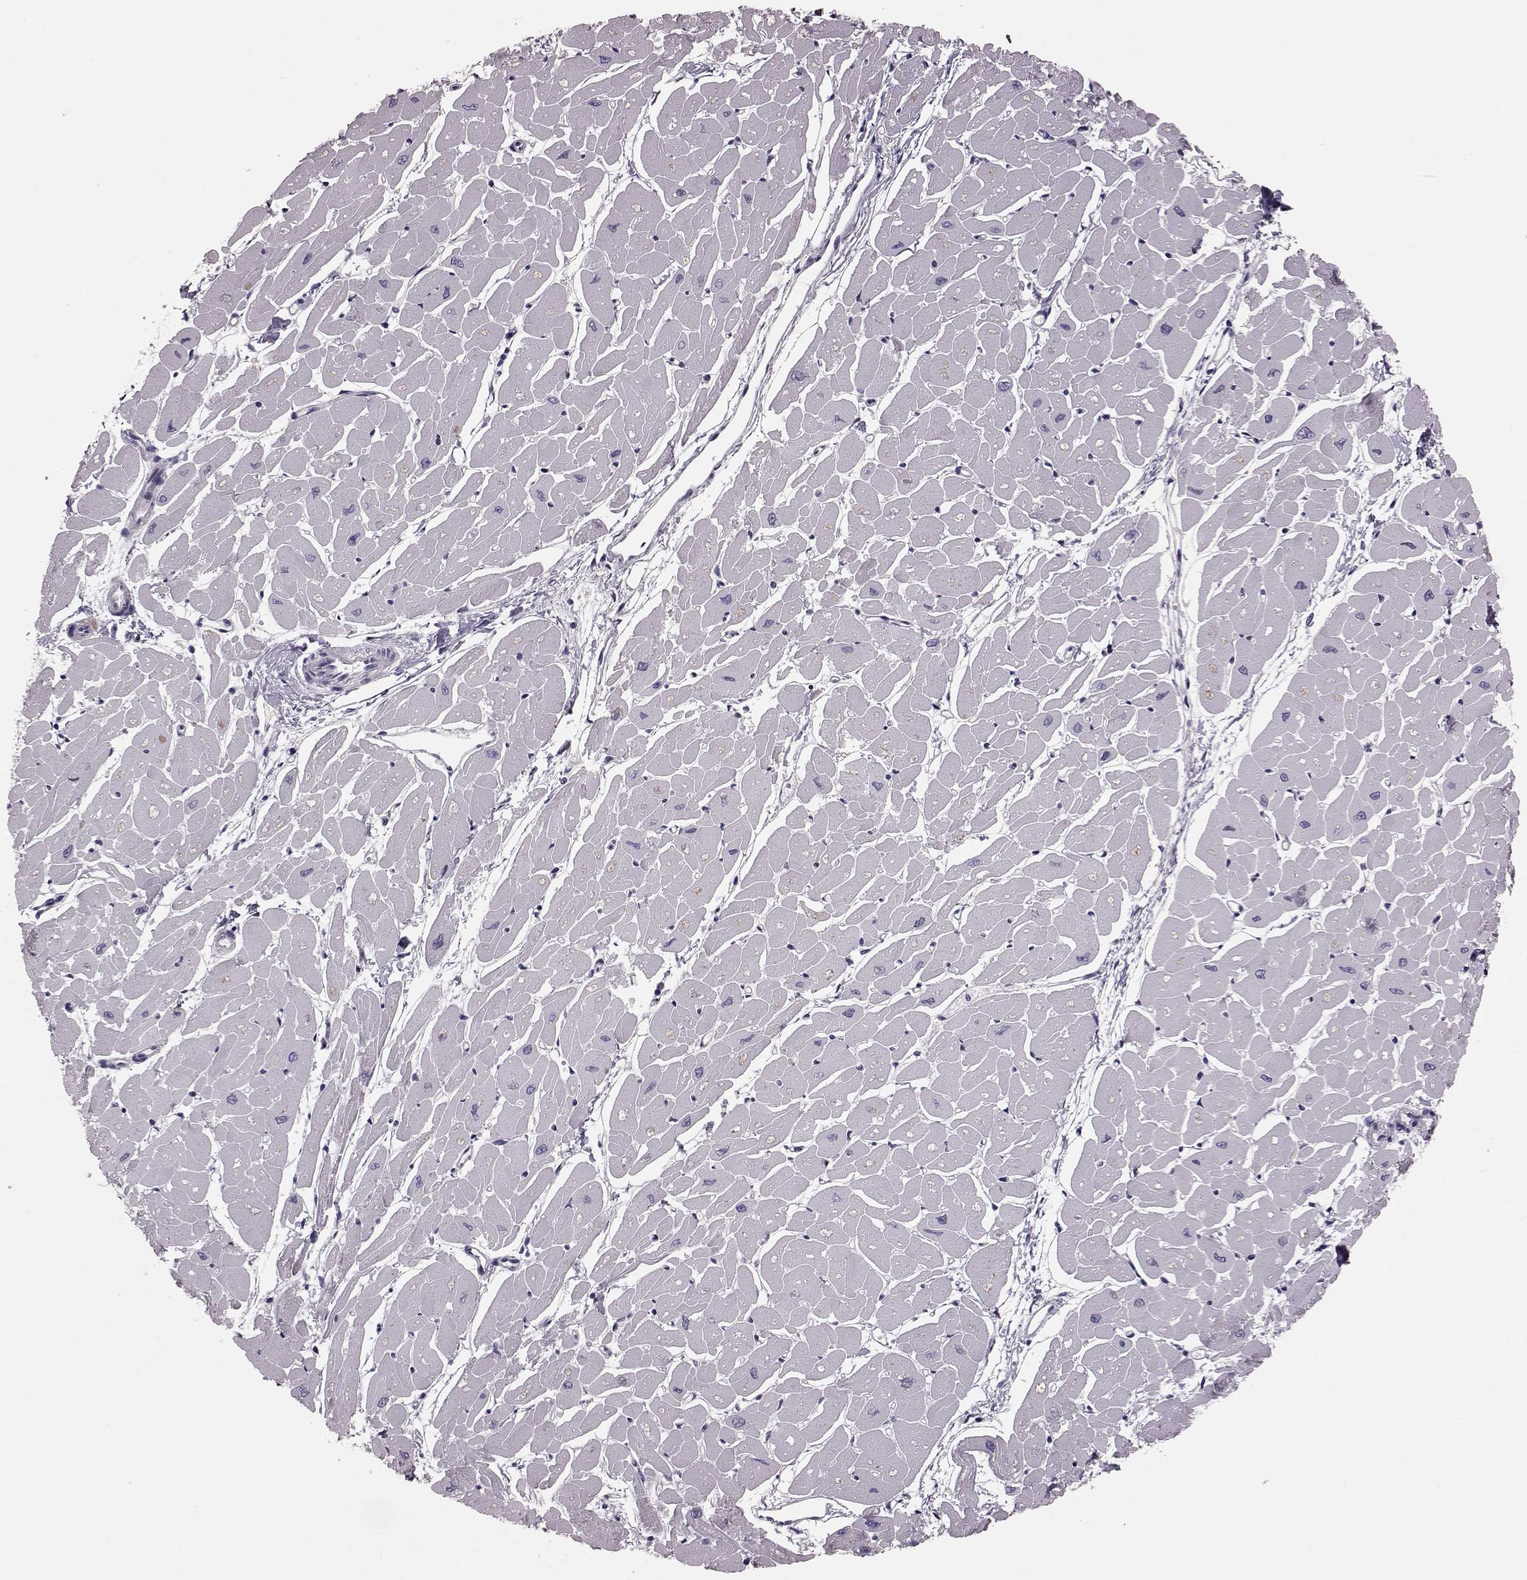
{"staining": {"intensity": "negative", "quantity": "none", "location": "none"}, "tissue": "heart muscle", "cell_type": "Cardiomyocytes", "image_type": "normal", "snomed": [{"axis": "morphology", "description": "Normal tissue, NOS"}, {"axis": "topography", "description": "Heart"}], "caption": "Heart muscle stained for a protein using IHC reveals no staining cardiomyocytes.", "gene": "RIMS2", "patient": {"sex": "male", "age": 57}}